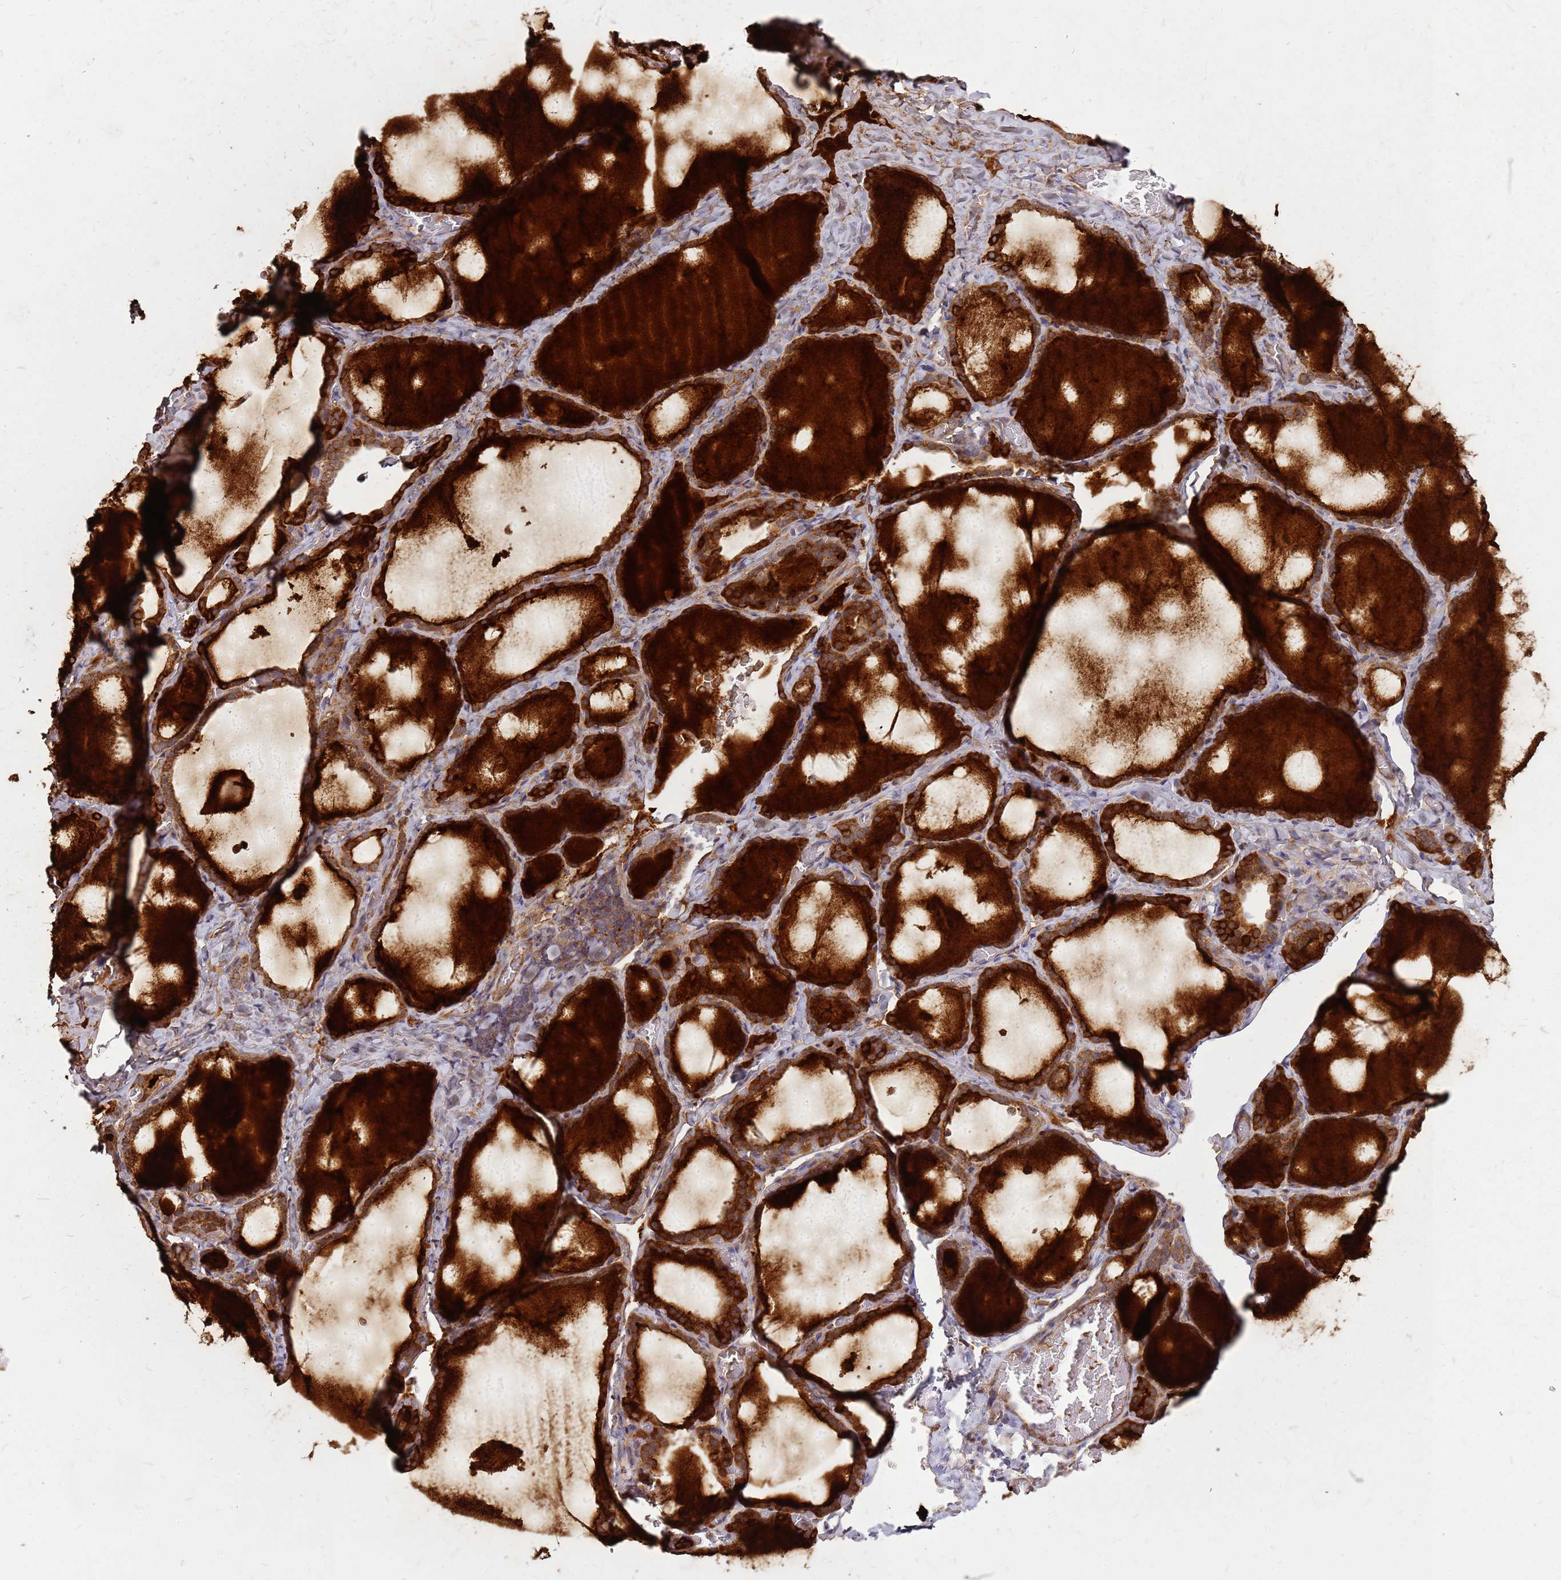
{"staining": {"intensity": "strong", "quantity": ">75%", "location": "cytoplasmic/membranous"}, "tissue": "thyroid gland", "cell_type": "Glandular cells", "image_type": "normal", "snomed": [{"axis": "morphology", "description": "Normal tissue, NOS"}, {"axis": "topography", "description": "Thyroid gland"}], "caption": "The photomicrograph exhibits immunohistochemical staining of unremarkable thyroid gland. There is strong cytoplasmic/membranous staining is identified in about >75% of glandular cells.", "gene": "CCDC159", "patient": {"sex": "female", "age": 39}}